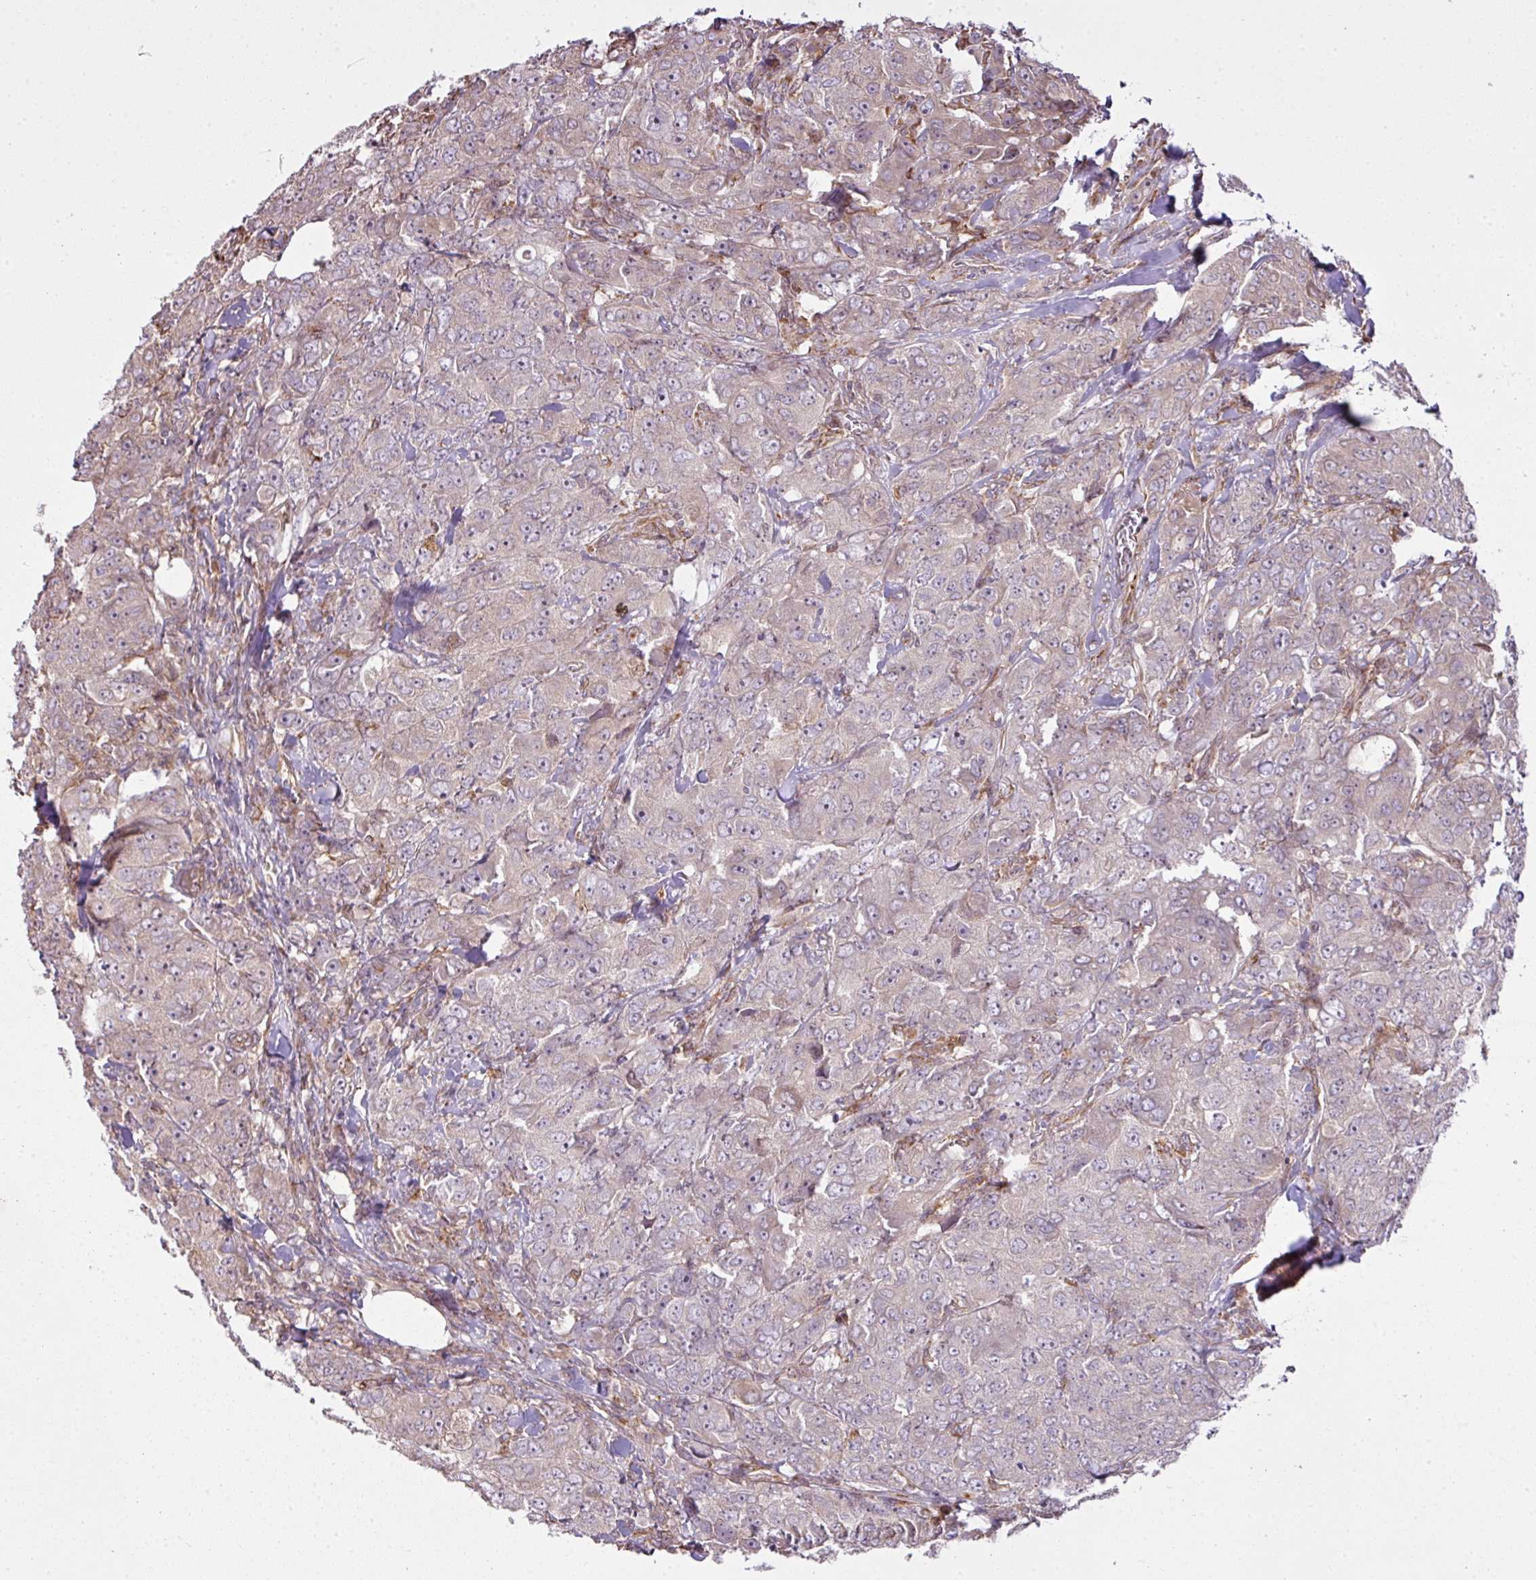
{"staining": {"intensity": "negative", "quantity": "none", "location": "none"}, "tissue": "breast cancer", "cell_type": "Tumor cells", "image_type": "cancer", "snomed": [{"axis": "morphology", "description": "Duct carcinoma"}, {"axis": "topography", "description": "Breast"}], "caption": "High magnification brightfield microscopy of breast cancer stained with DAB (3,3'-diaminobenzidine) (brown) and counterstained with hematoxylin (blue): tumor cells show no significant expression. (DAB immunohistochemistry (IHC), high magnification).", "gene": "COX18", "patient": {"sex": "female", "age": 43}}